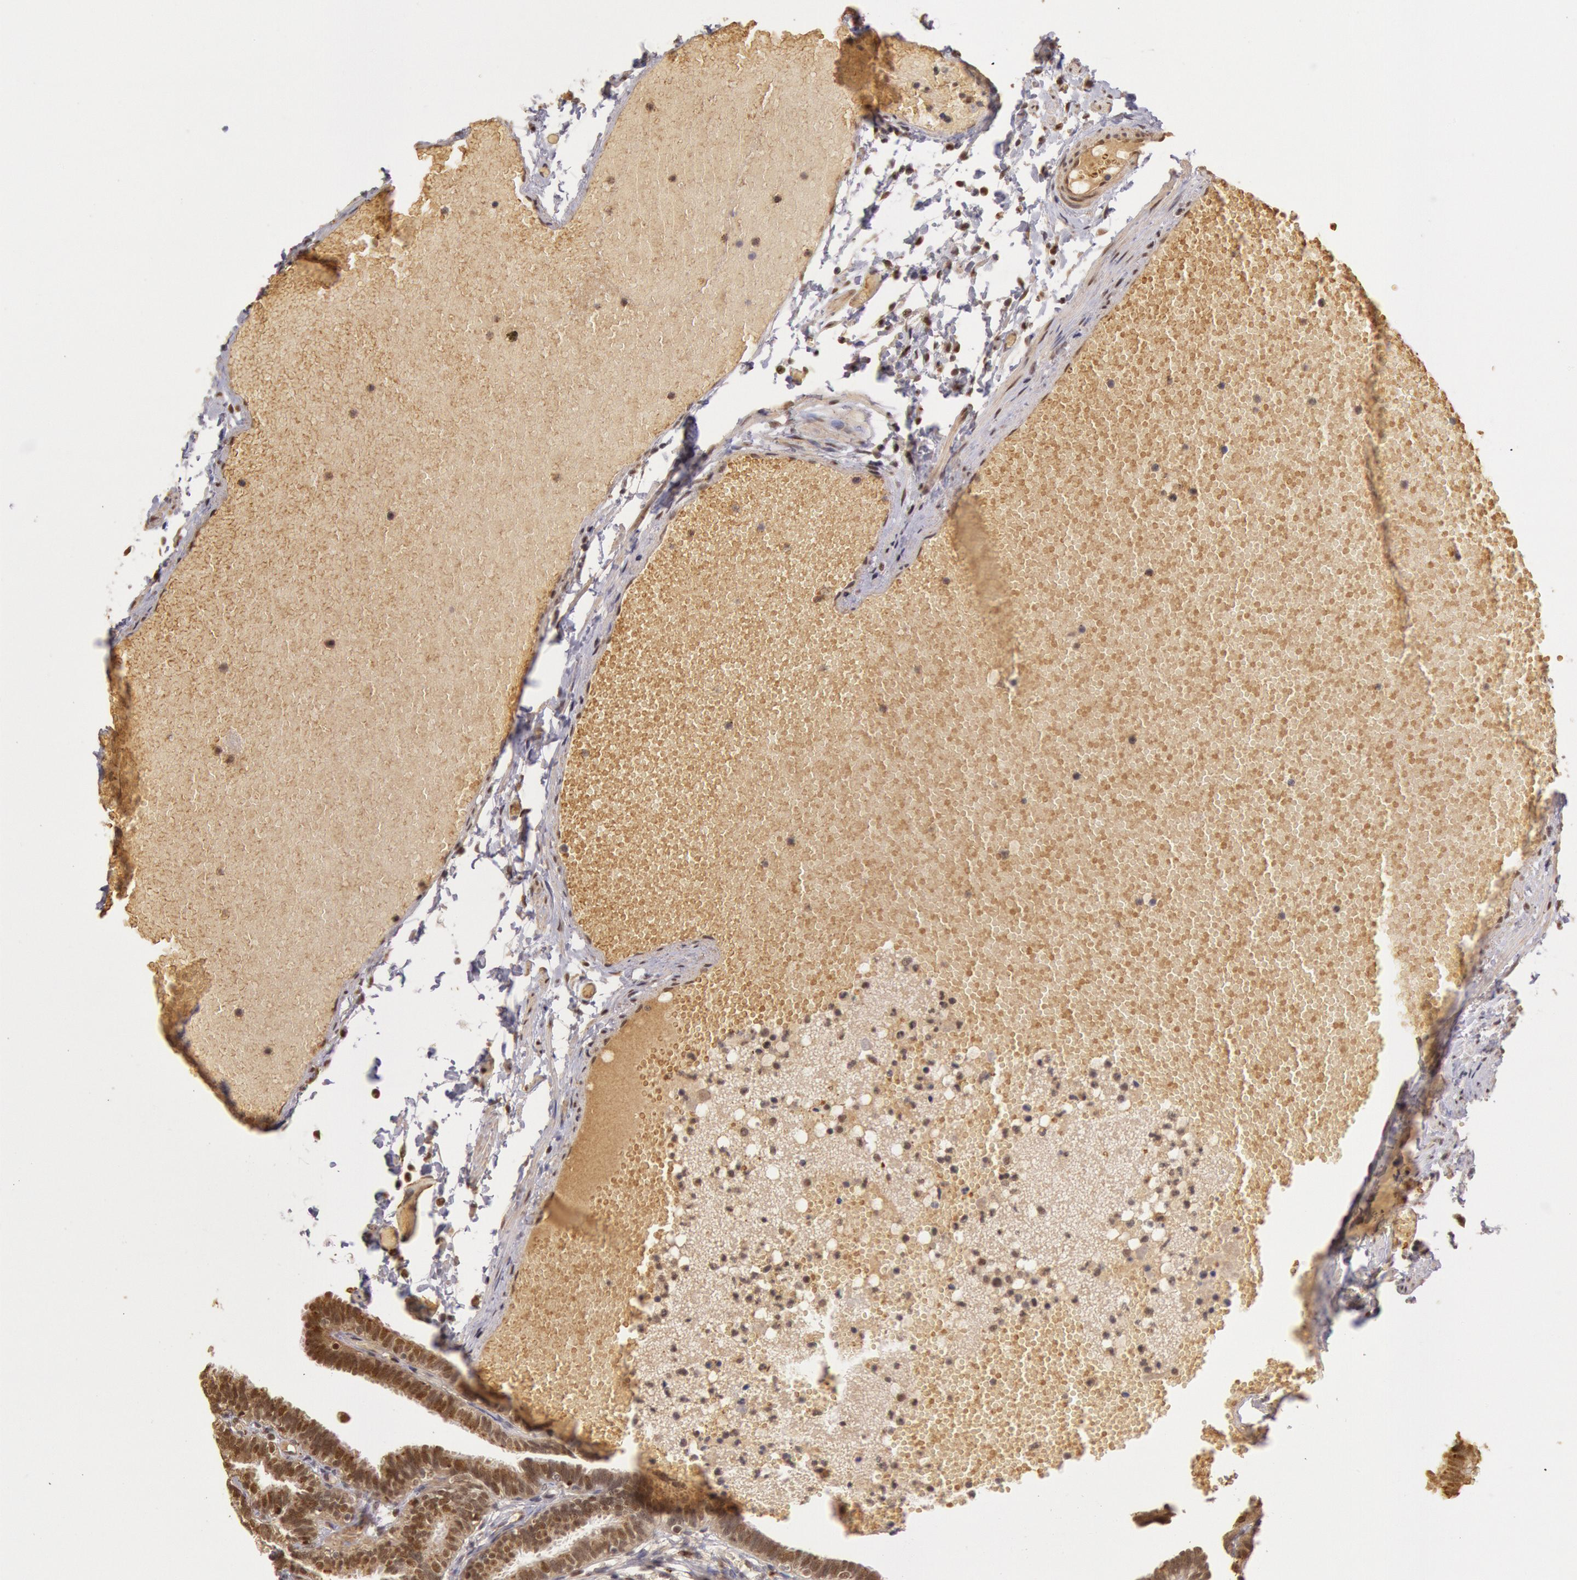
{"staining": {"intensity": "moderate", "quantity": "25%-75%", "location": "nuclear"}, "tissue": "fallopian tube", "cell_type": "Glandular cells", "image_type": "normal", "snomed": [{"axis": "morphology", "description": "Normal tissue, NOS"}, {"axis": "topography", "description": "Fallopian tube"}], "caption": "DAB (3,3'-diaminobenzidine) immunohistochemical staining of normal fallopian tube demonstrates moderate nuclear protein staining in approximately 25%-75% of glandular cells.", "gene": "LIG4", "patient": {"sex": "female", "age": 29}}